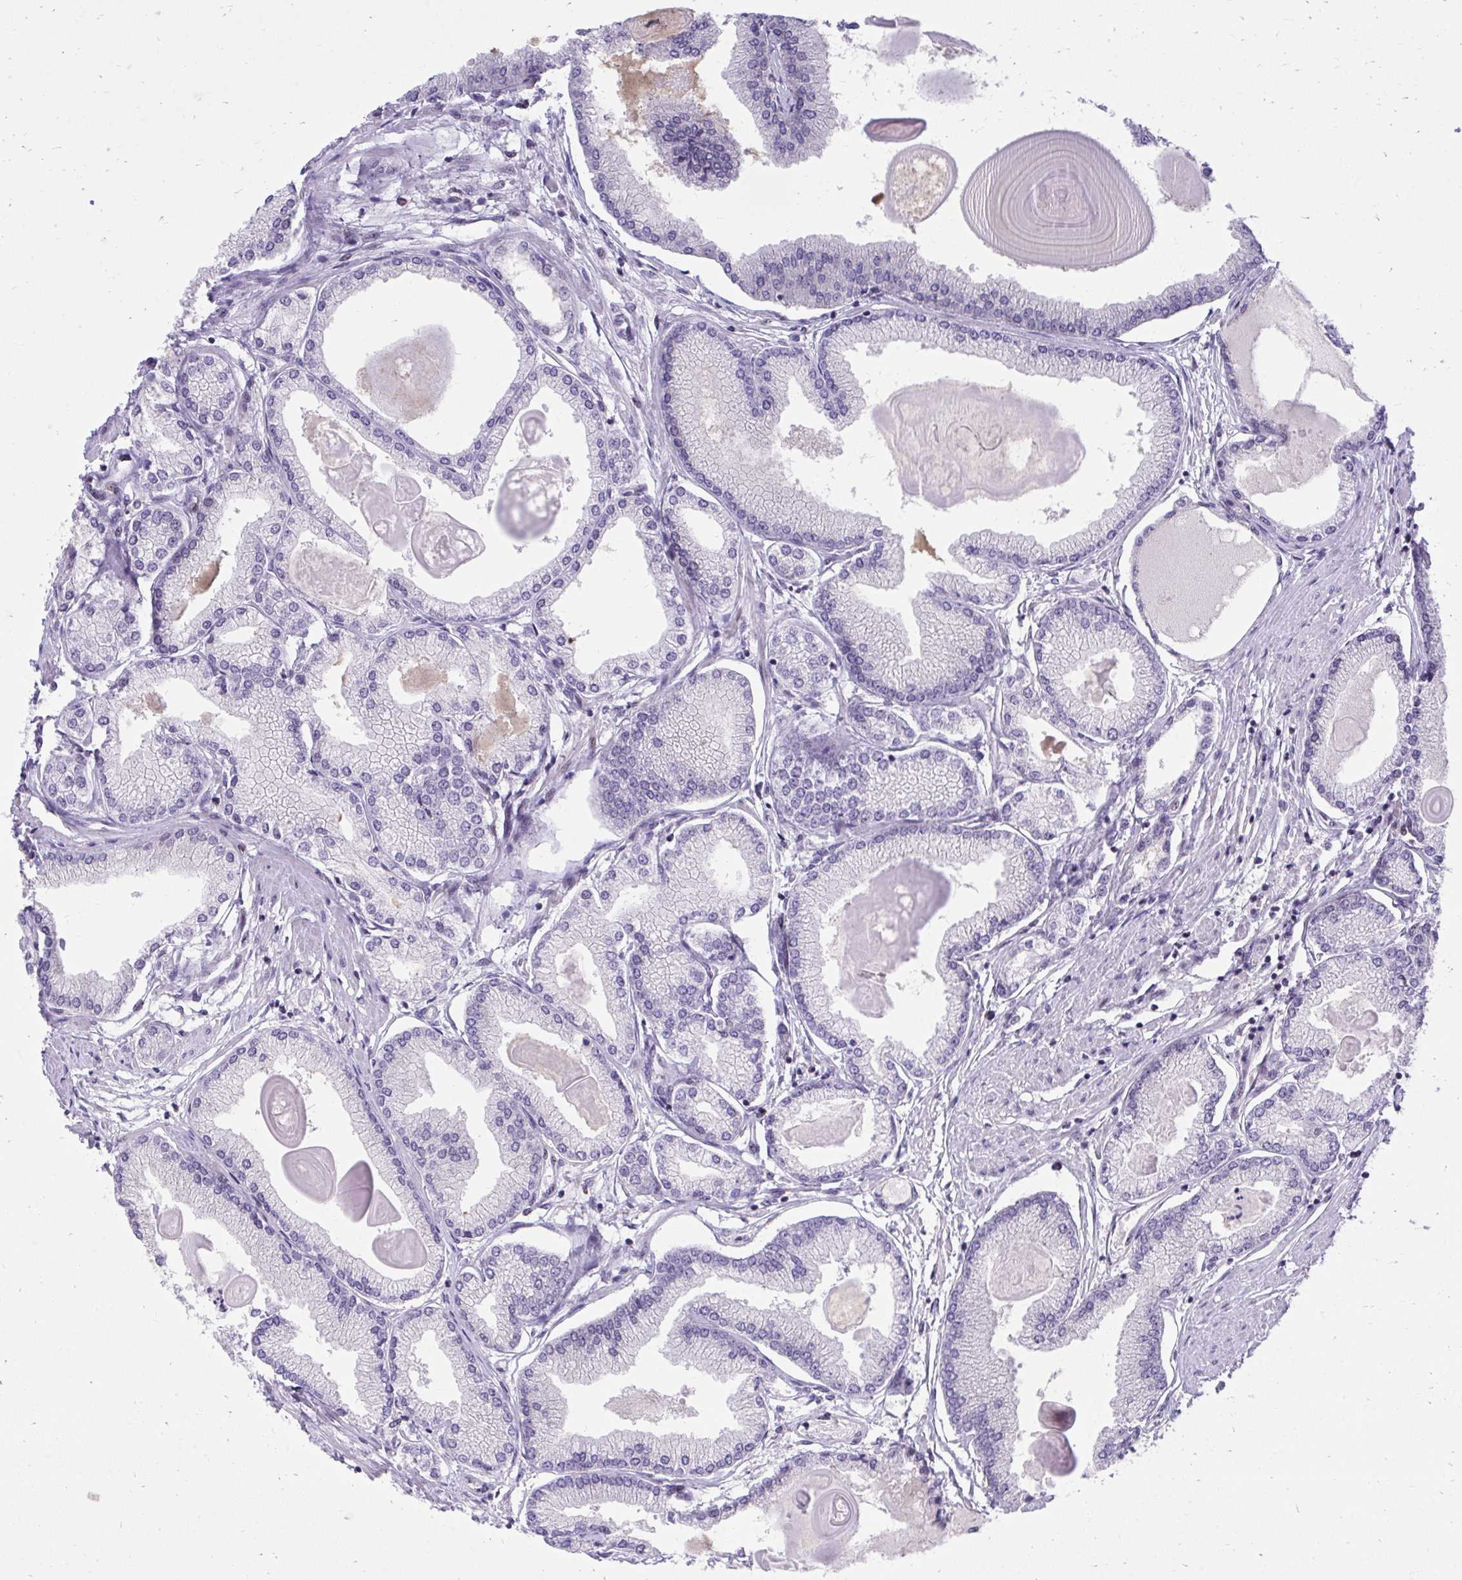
{"staining": {"intensity": "negative", "quantity": "none", "location": "none"}, "tissue": "prostate cancer", "cell_type": "Tumor cells", "image_type": "cancer", "snomed": [{"axis": "morphology", "description": "Adenocarcinoma, High grade"}, {"axis": "topography", "description": "Prostate"}], "caption": "Protein analysis of adenocarcinoma (high-grade) (prostate) reveals no significant positivity in tumor cells. Nuclei are stained in blue.", "gene": "HOXA4", "patient": {"sex": "male", "age": 68}}